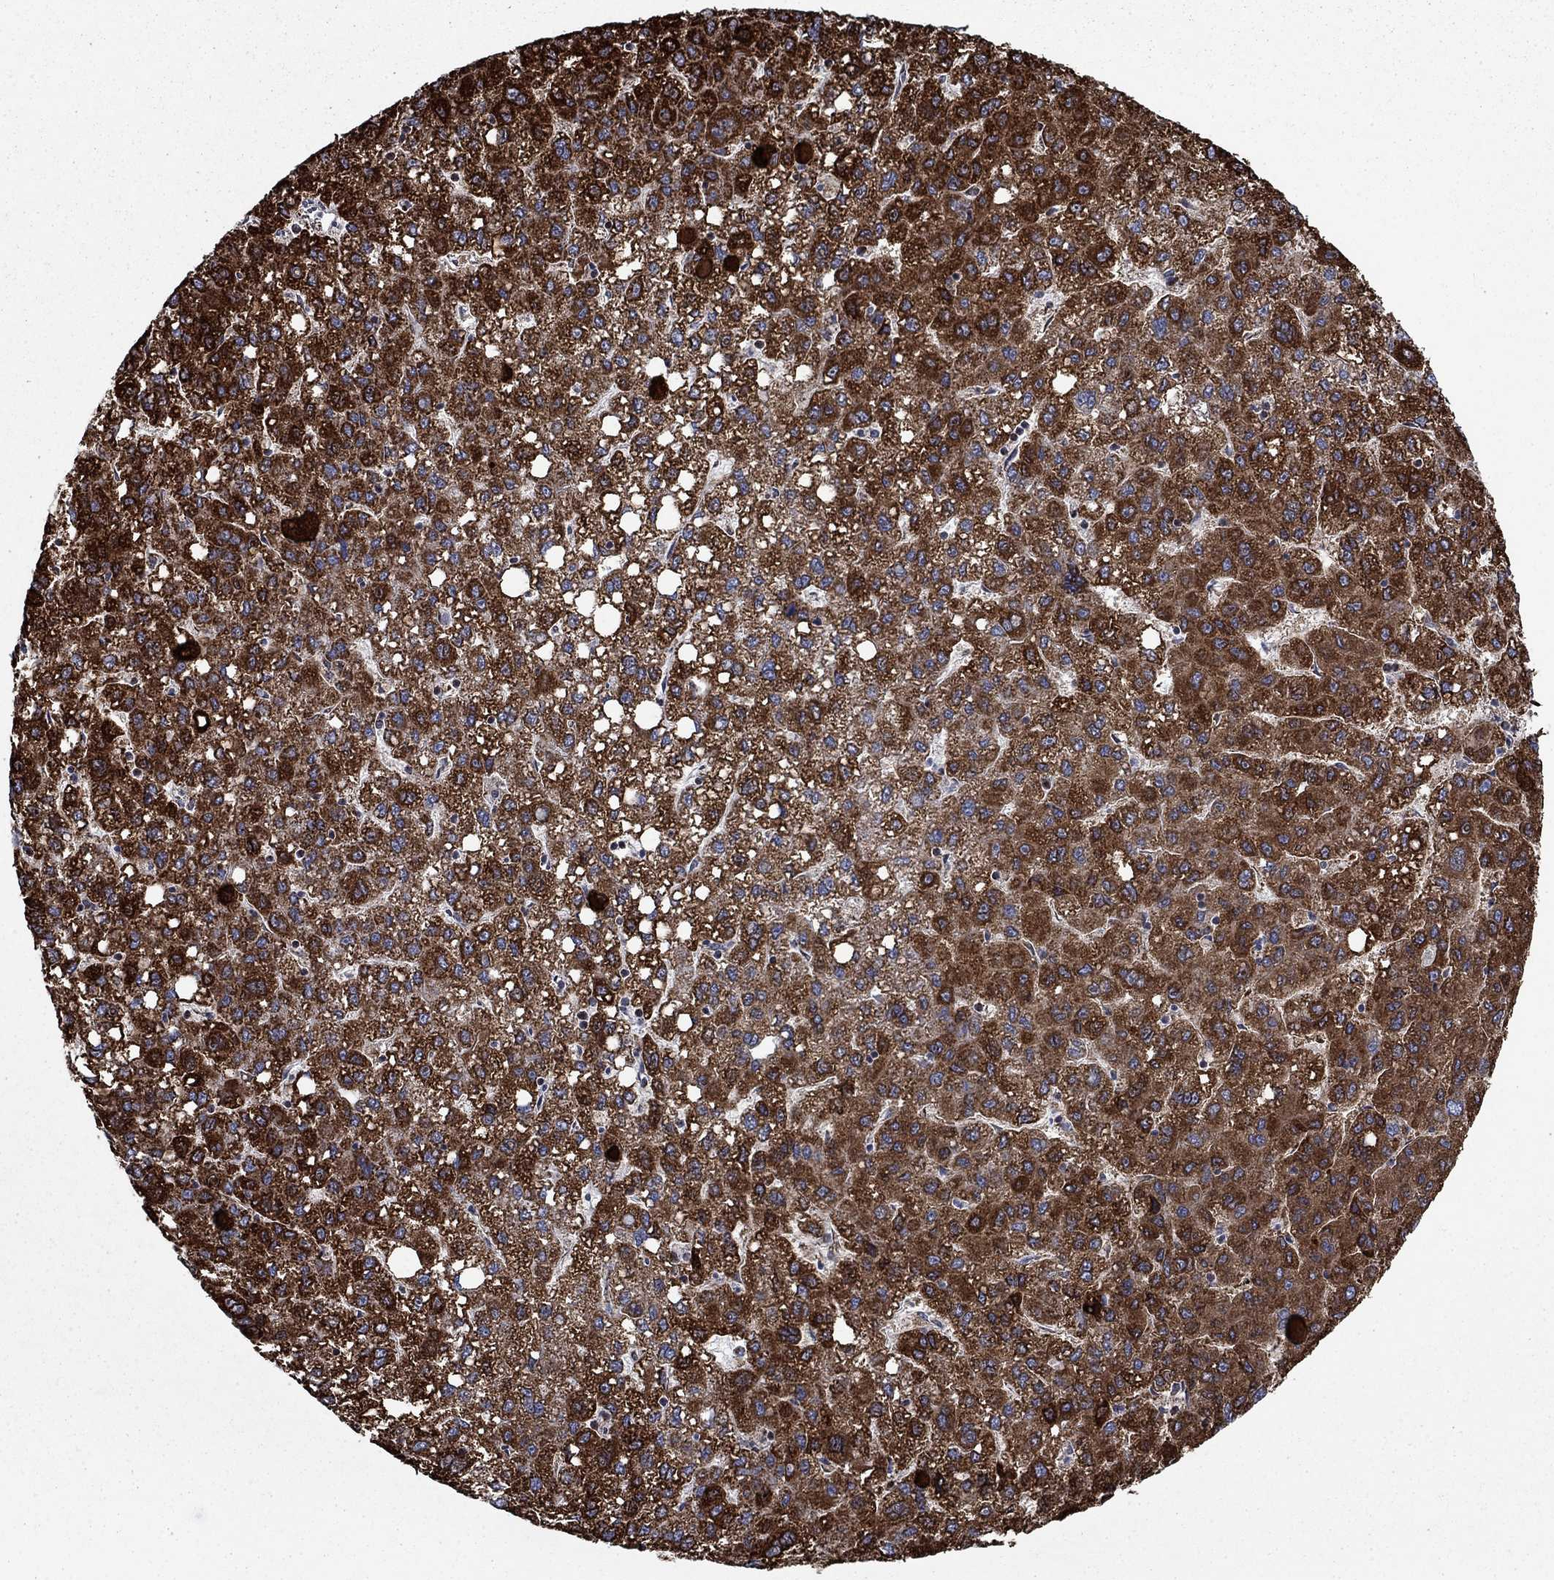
{"staining": {"intensity": "strong", "quantity": ">75%", "location": "cytoplasmic/membranous"}, "tissue": "liver cancer", "cell_type": "Tumor cells", "image_type": "cancer", "snomed": [{"axis": "morphology", "description": "Carcinoma, Hepatocellular, NOS"}, {"axis": "topography", "description": "Liver"}], "caption": "Immunohistochemical staining of liver cancer shows high levels of strong cytoplasmic/membranous positivity in approximately >75% of tumor cells.", "gene": "MOAP1", "patient": {"sex": "female", "age": 82}}